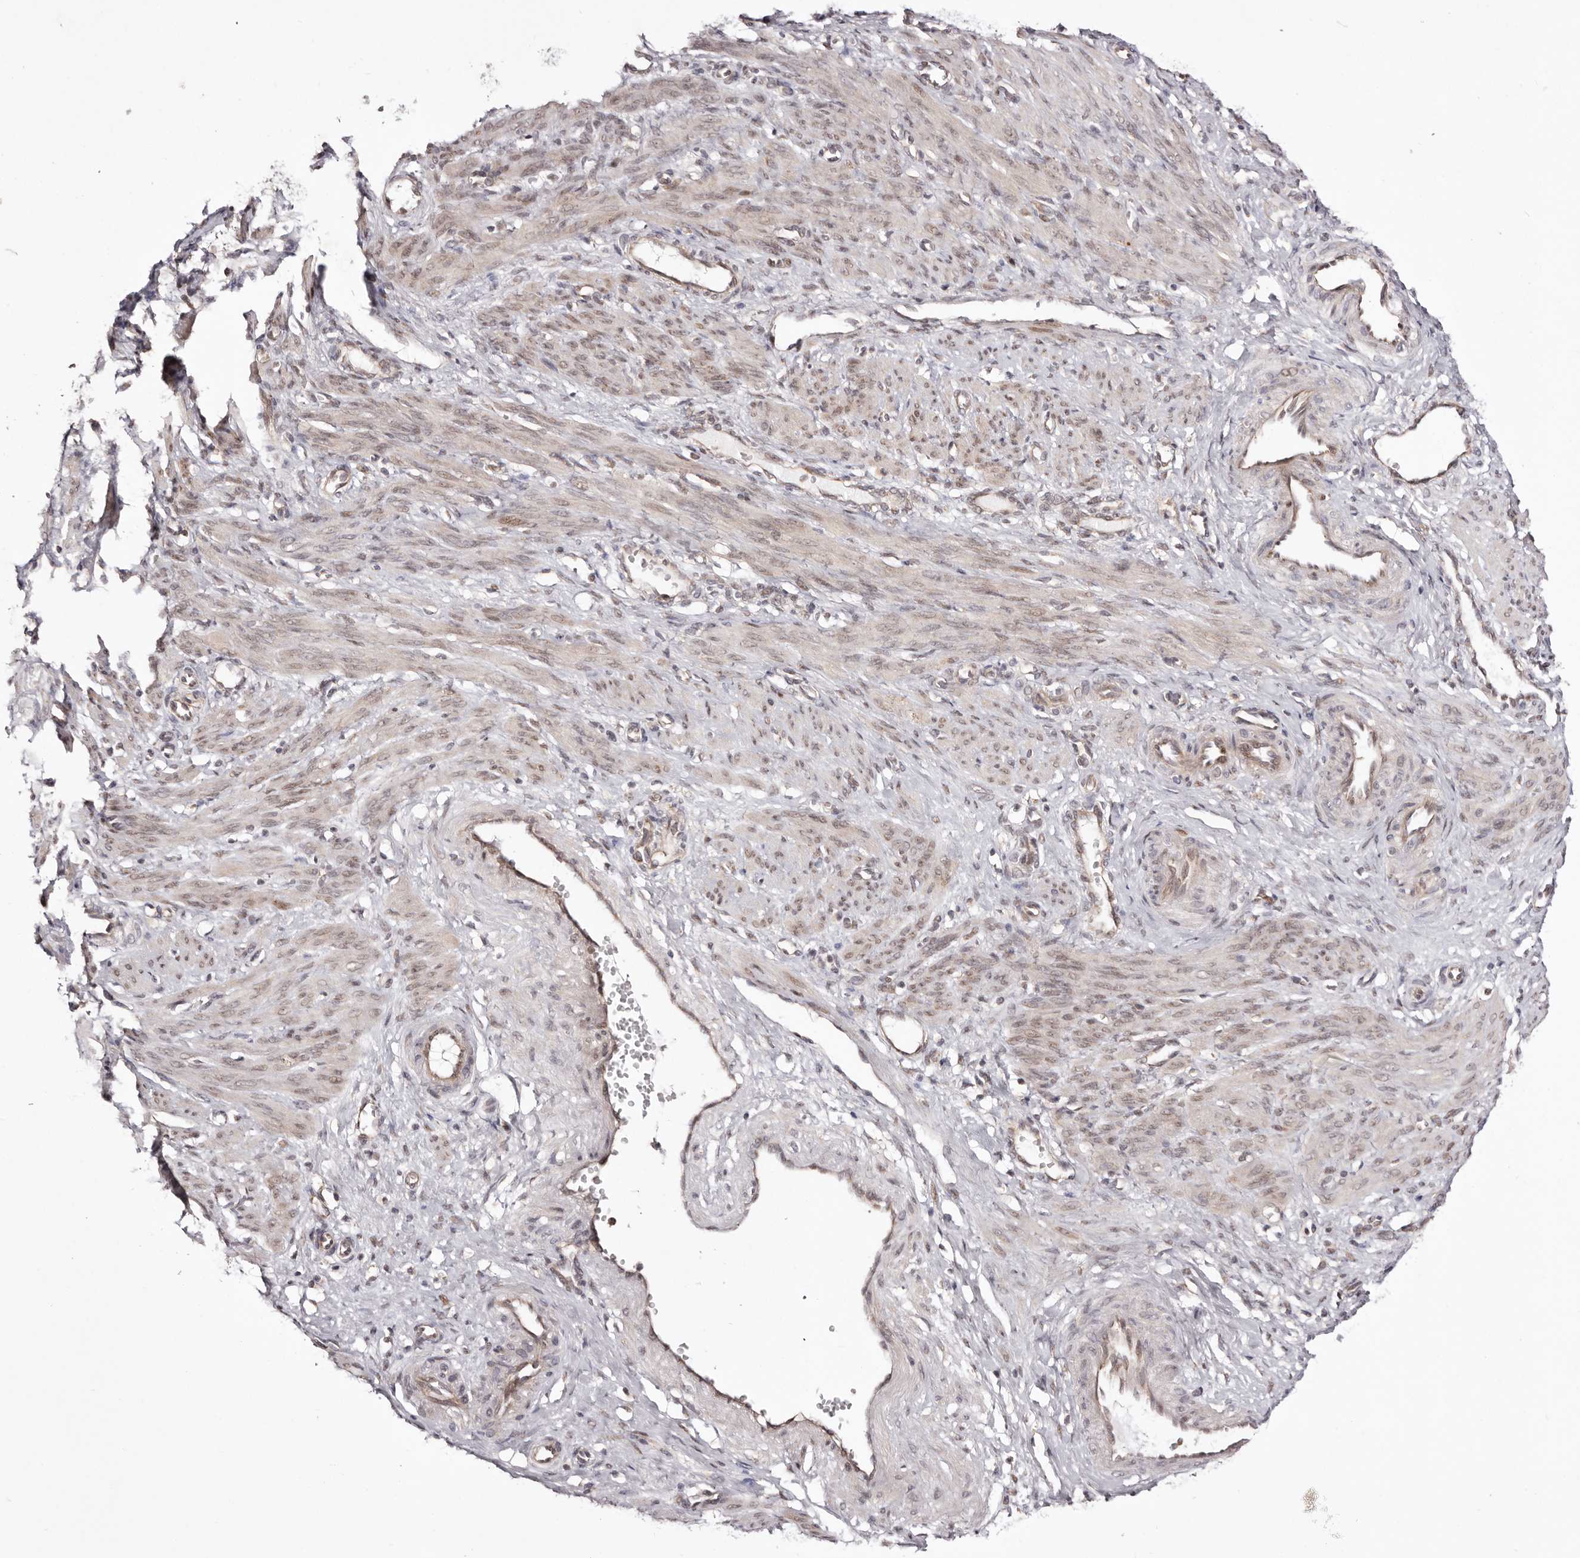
{"staining": {"intensity": "weak", "quantity": "25%-75%", "location": "cytoplasmic/membranous,nuclear"}, "tissue": "smooth muscle", "cell_type": "Smooth muscle cells", "image_type": "normal", "snomed": [{"axis": "morphology", "description": "Normal tissue, NOS"}, {"axis": "topography", "description": "Endometrium"}], "caption": "Protein analysis of normal smooth muscle exhibits weak cytoplasmic/membranous,nuclear expression in about 25%-75% of smooth muscle cells.", "gene": "EGR3", "patient": {"sex": "female", "age": 33}}